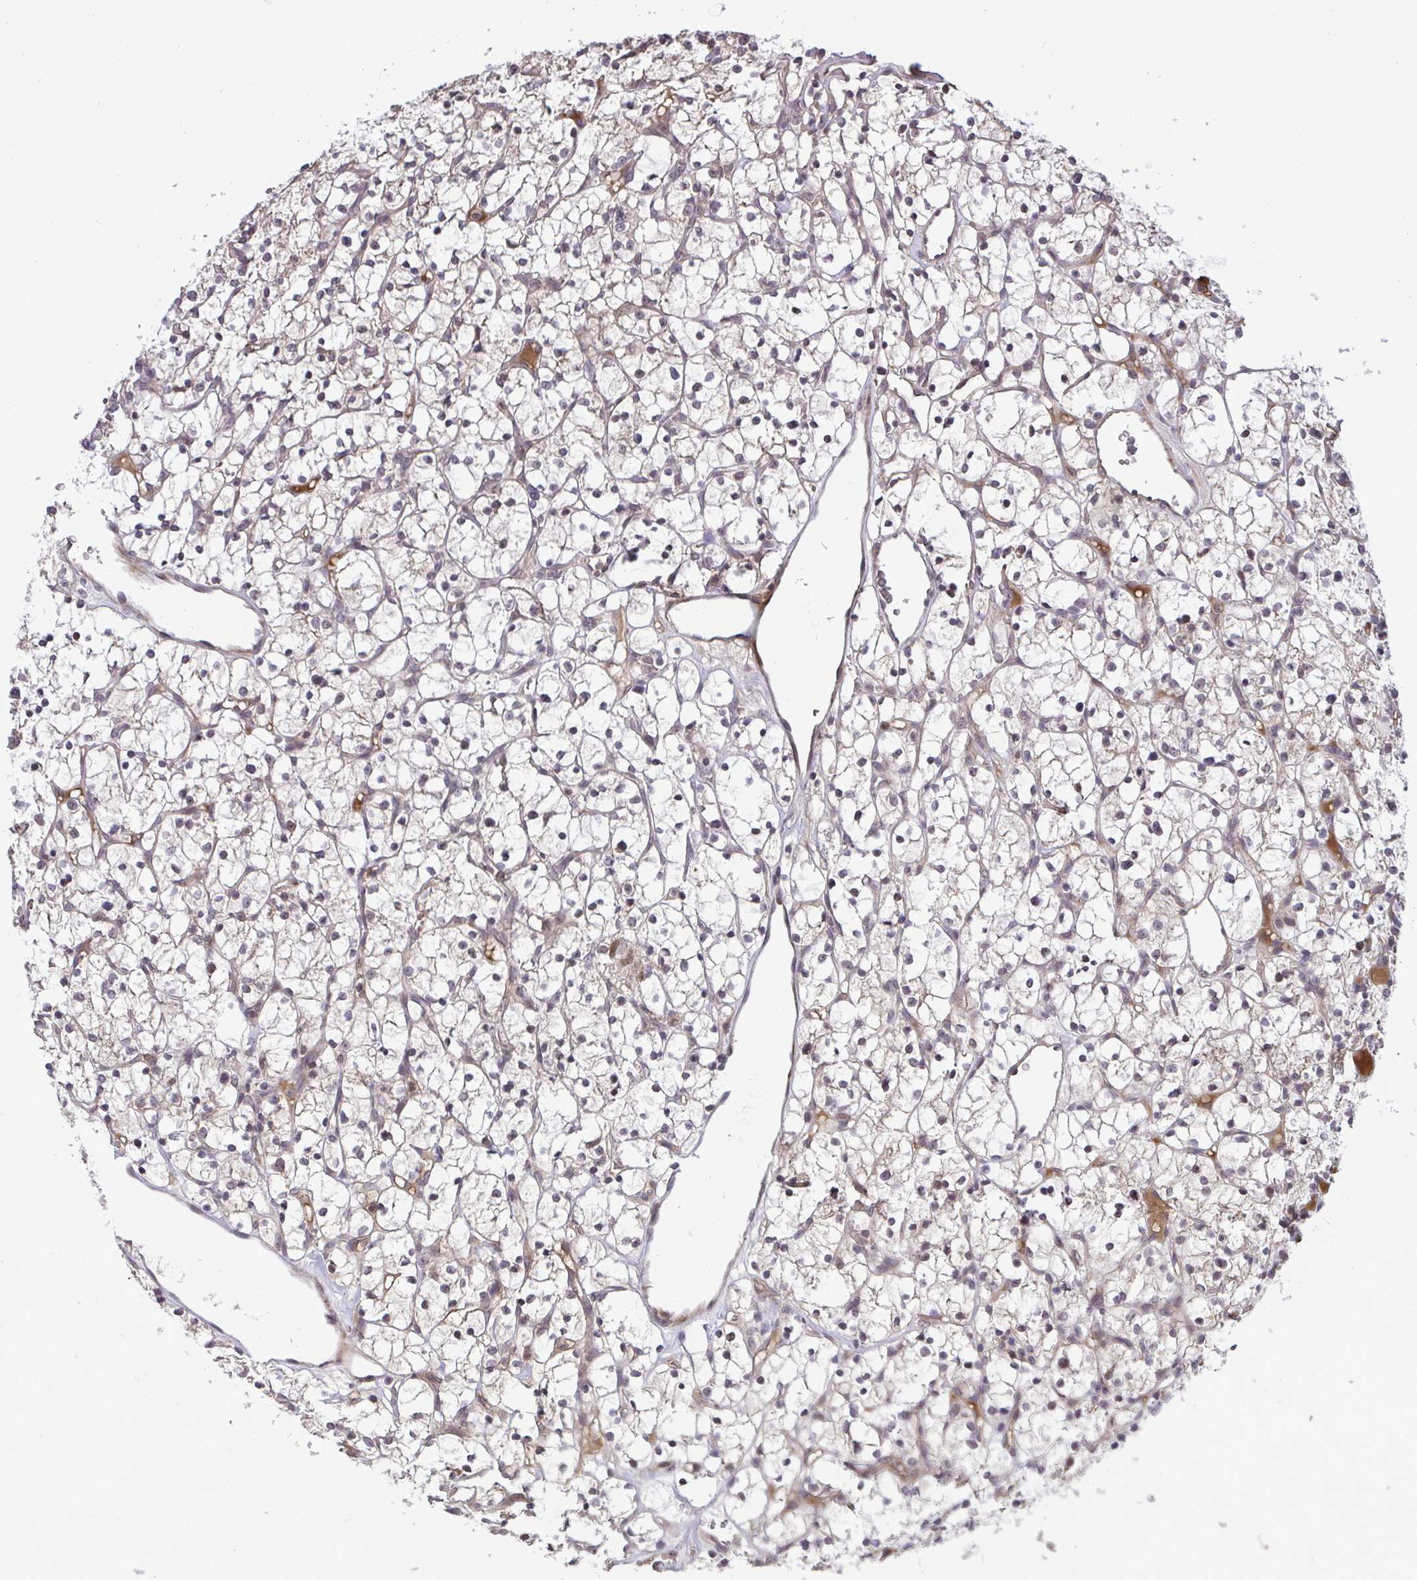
{"staining": {"intensity": "weak", "quantity": "<25%", "location": "cytoplasmic/membranous"}, "tissue": "renal cancer", "cell_type": "Tumor cells", "image_type": "cancer", "snomed": [{"axis": "morphology", "description": "Adenocarcinoma, NOS"}, {"axis": "topography", "description": "Kidney"}], "caption": "A micrograph of renal adenocarcinoma stained for a protein shows no brown staining in tumor cells. The staining was performed using DAB to visualize the protein expression in brown, while the nuclei were stained in blue with hematoxylin (Magnification: 20x).", "gene": "ZSCAN9", "patient": {"sex": "female", "age": 64}}